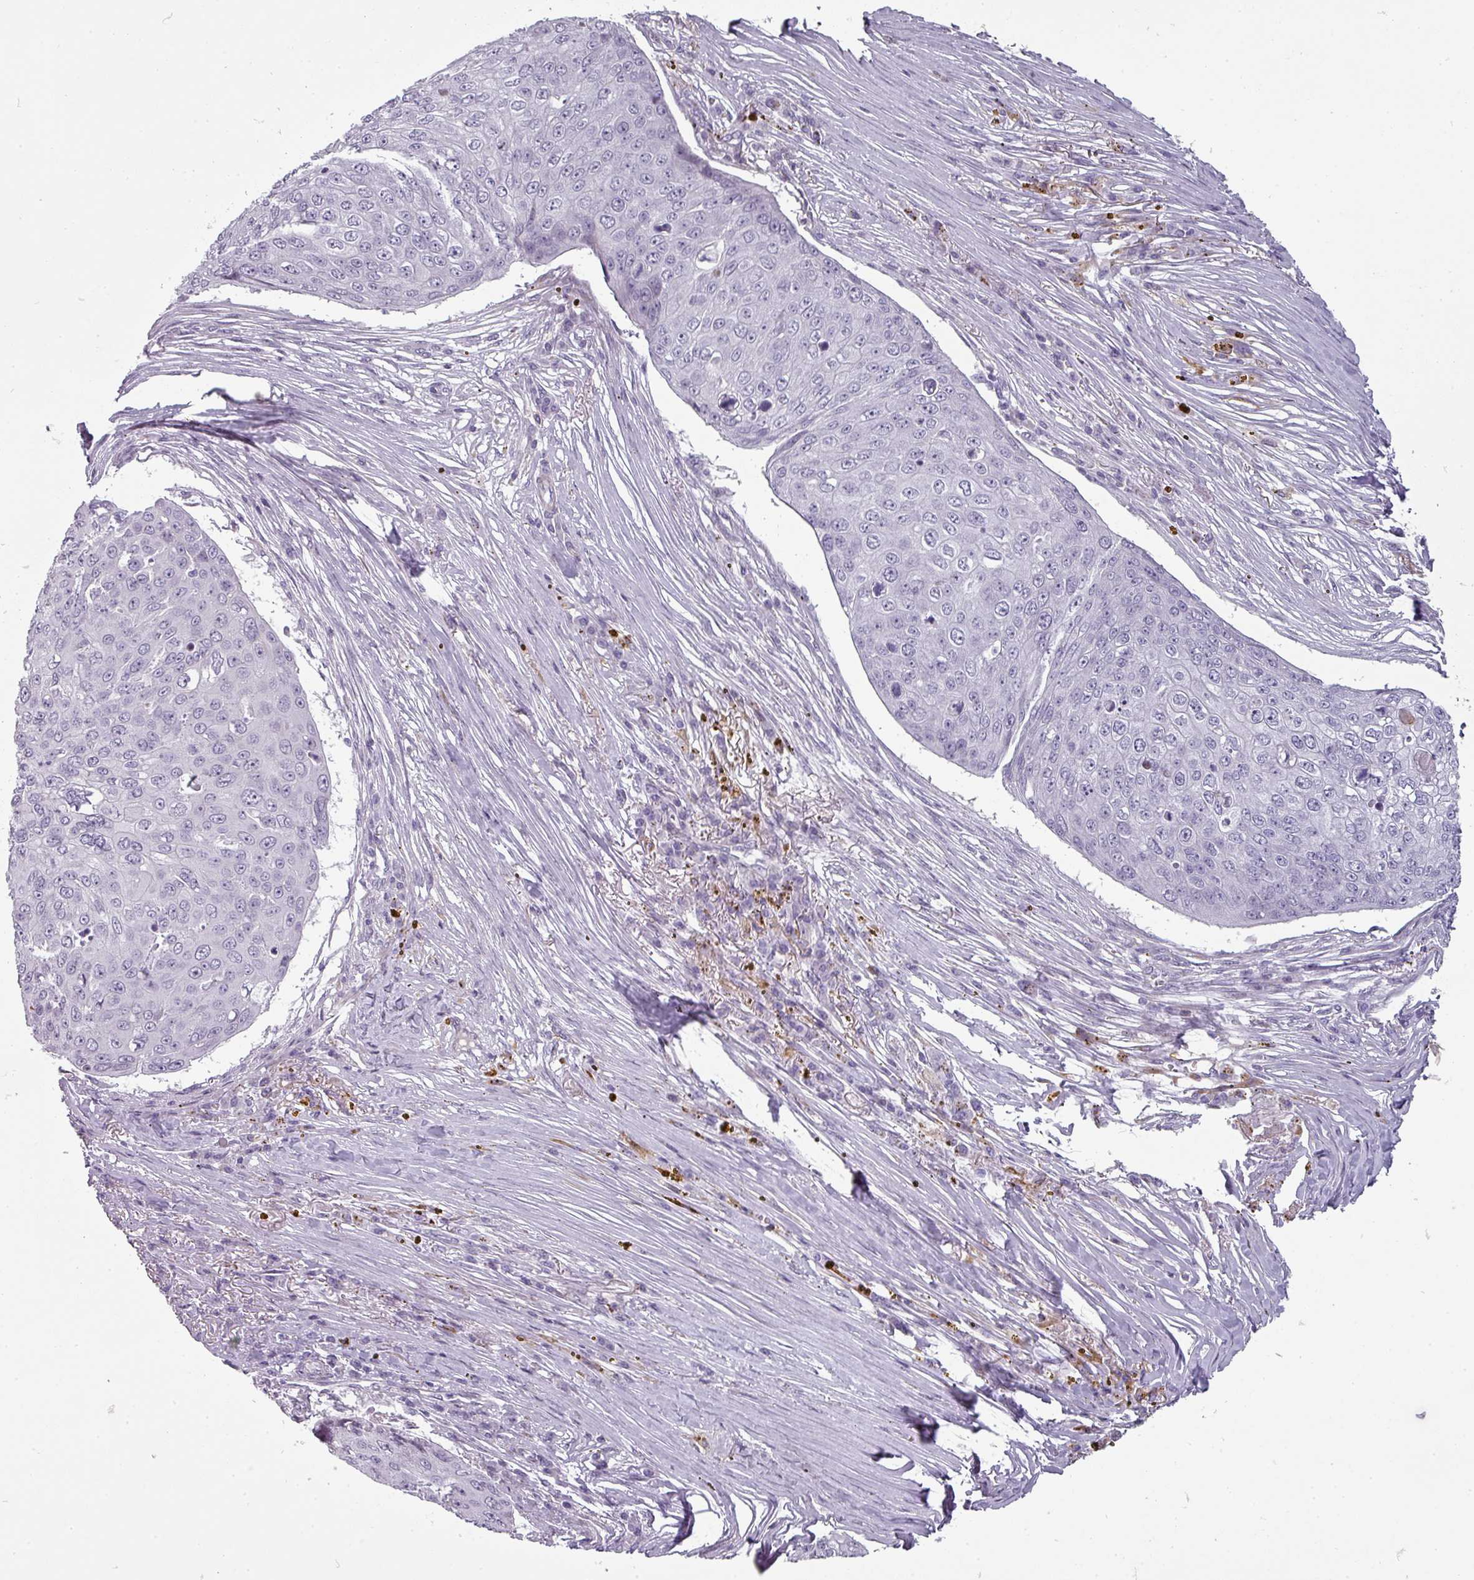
{"staining": {"intensity": "negative", "quantity": "none", "location": "none"}, "tissue": "skin cancer", "cell_type": "Tumor cells", "image_type": "cancer", "snomed": [{"axis": "morphology", "description": "Squamous cell carcinoma, NOS"}, {"axis": "topography", "description": "Skin"}], "caption": "Tumor cells are negative for brown protein staining in skin cancer. (DAB (3,3'-diaminobenzidine) immunohistochemistry, high magnification).", "gene": "CHRDL1", "patient": {"sex": "male", "age": 71}}